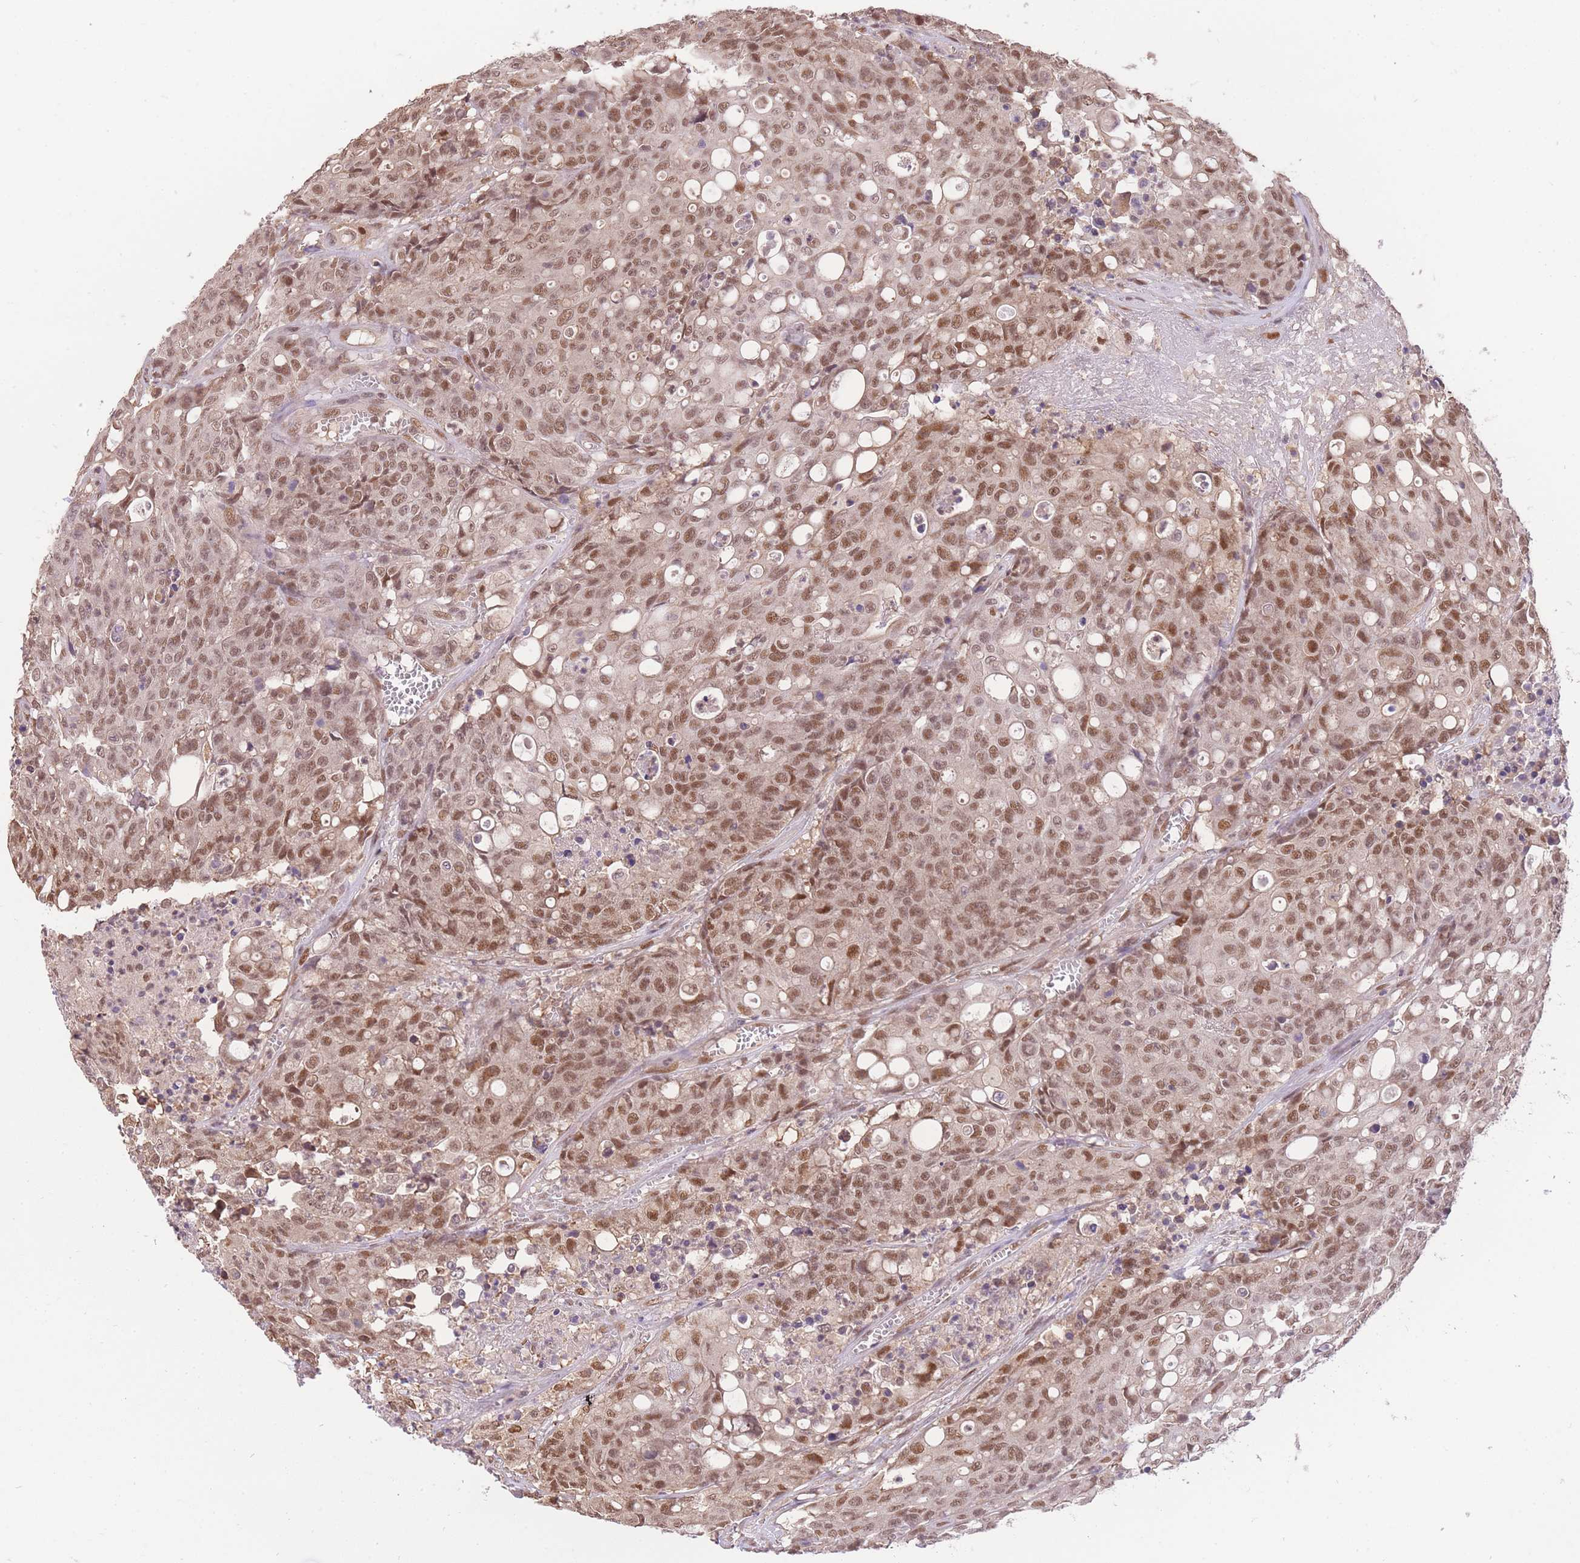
{"staining": {"intensity": "moderate", "quantity": ">75%", "location": "nuclear"}, "tissue": "colorectal cancer", "cell_type": "Tumor cells", "image_type": "cancer", "snomed": [{"axis": "morphology", "description": "Adenocarcinoma, NOS"}, {"axis": "topography", "description": "Colon"}], "caption": "Protein expression analysis of colorectal adenocarcinoma exhibits moderate nuclear staining in approximately >75% of tumor cells.", "gene": "UBXN7", "patient": {"sex": "male", "age": 51}}